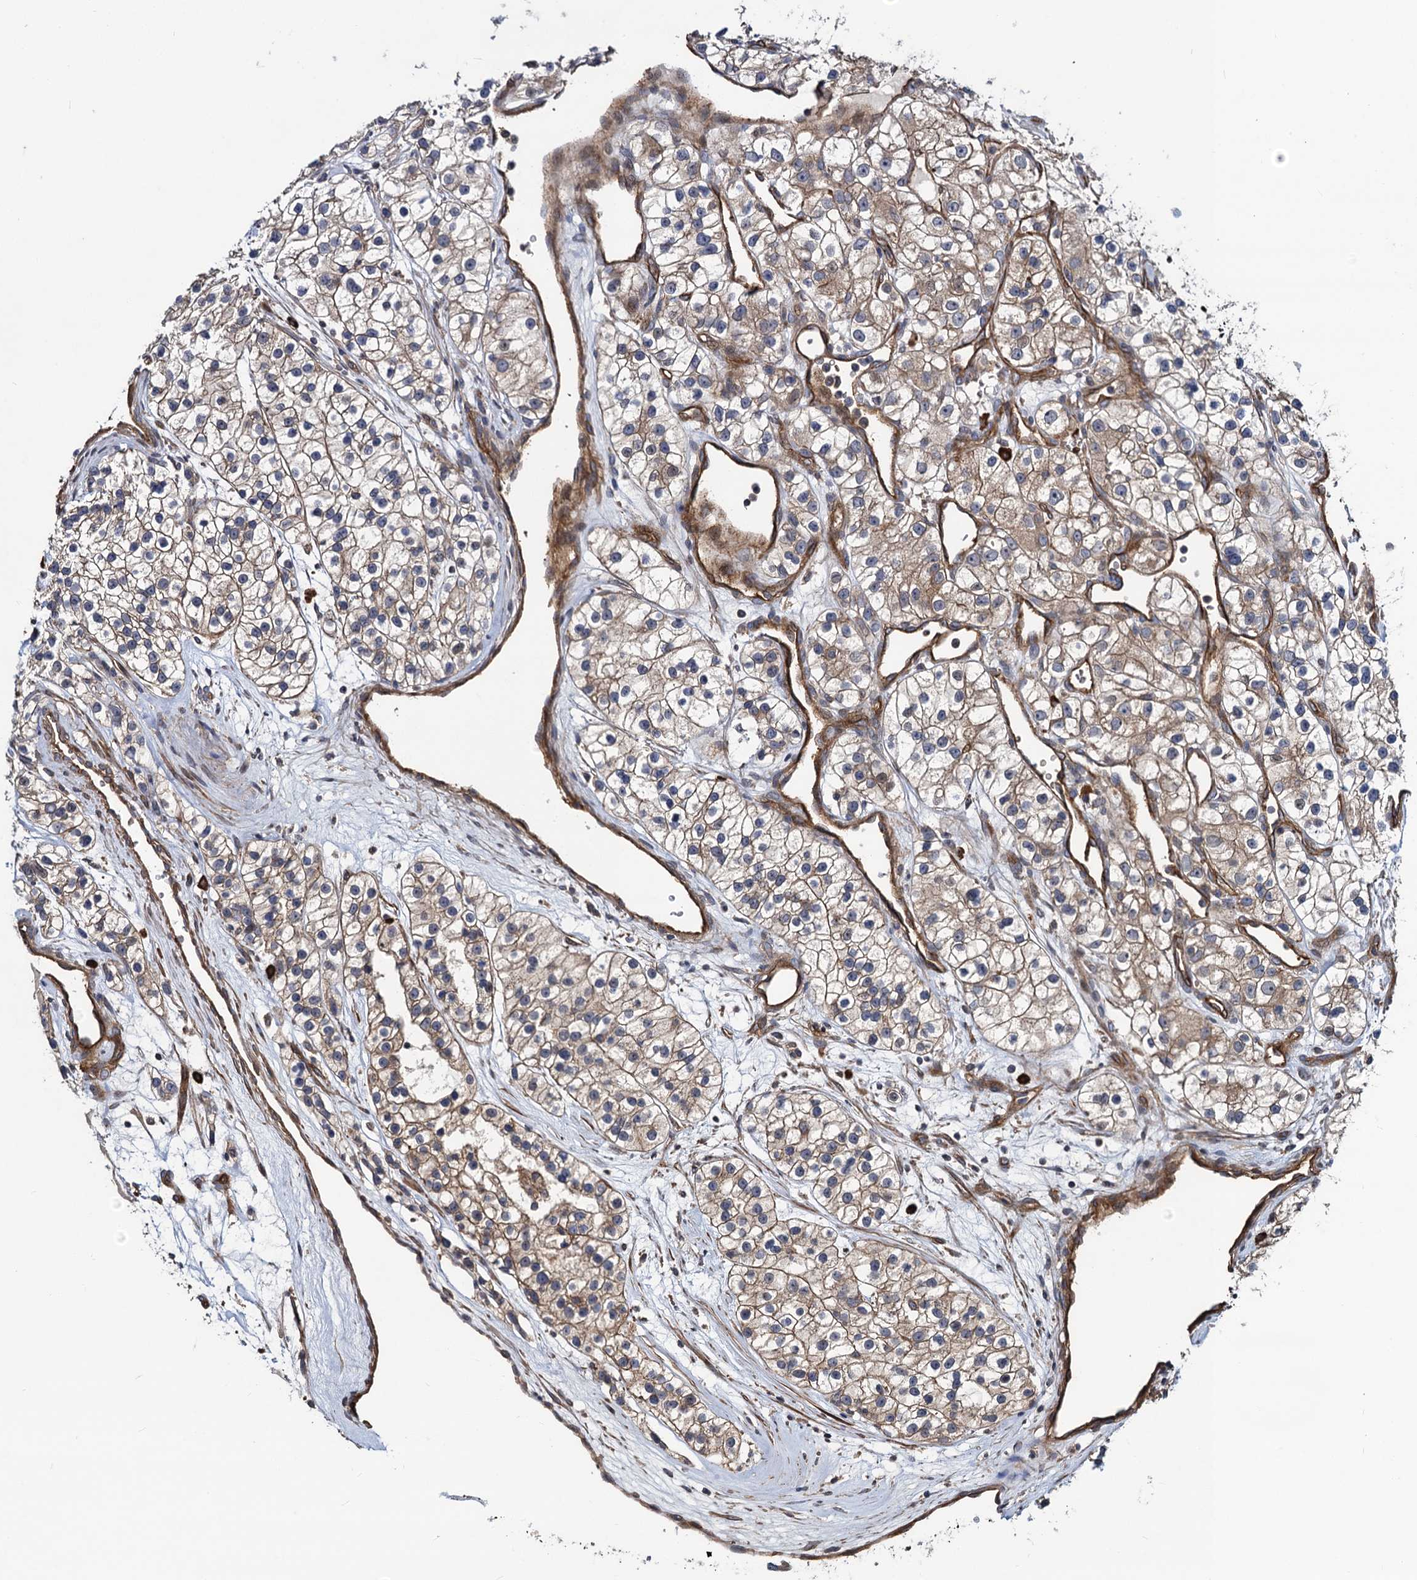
{"staining": {"intensity": "weak", "quantity": ">75%", "location": "cytoplasmic/membranous"}, "tissue": "renal cancer", "cell_type": "Tumor cells", "image_type": "cancer", "snomed": [{"axis": "morphology", "description": "Adenocarcinoma, NOS"}, {"axis": "topography", "description": "Kidney"}], "caption": "Immunohistochemistry (IHC) (DAB) staining of human renal cancer exhibits weak cytoplasmic/membranous protein expression in about >75% of tumor cells.", "gene": "KXD1", "patient": {"sex": "female", "age": 57}}